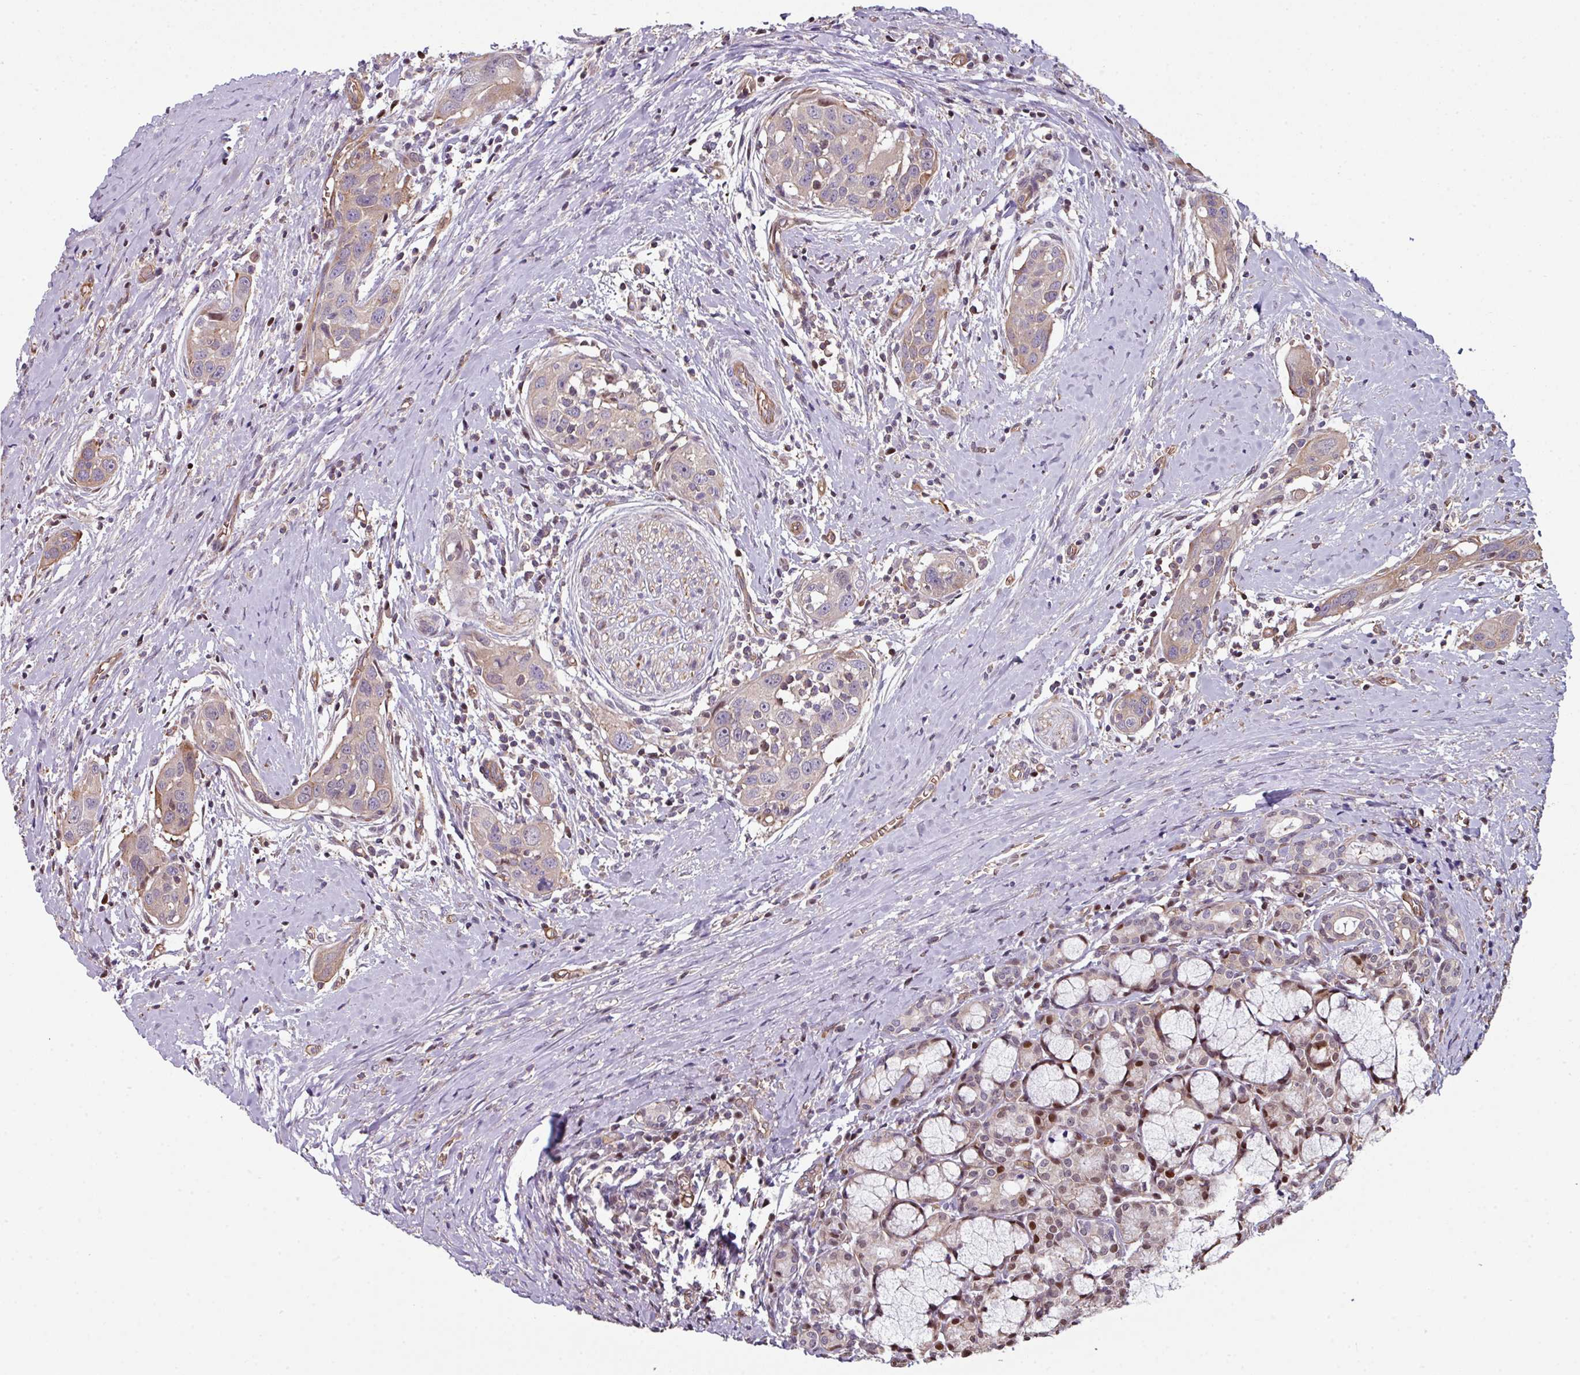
{"staining": {"intensity": "weak", "quantity": ">75%", "location": "cytoplasmic/membranous"}, "tissue": "head and neck cancer", "cell_type": "Tumor cells", "image_type": "cancer", "snomed": [{"axis": "morphology", "description": "Squamous cell carcinoma, NOS"}, {"axis": "topography", "description": "Oral tissue"}, {"axis": "topography", "description": "Head-Neck"}], "caption": "Protein staining by immunohistochemistry (IHC) shows weak cytoplasmic/membranous staining in about >75% of tumor cells in head and neck cancer (squamous cell carcinoma).", "gene": "ANO9", "patient": {"sex": "female", "age": 50}}